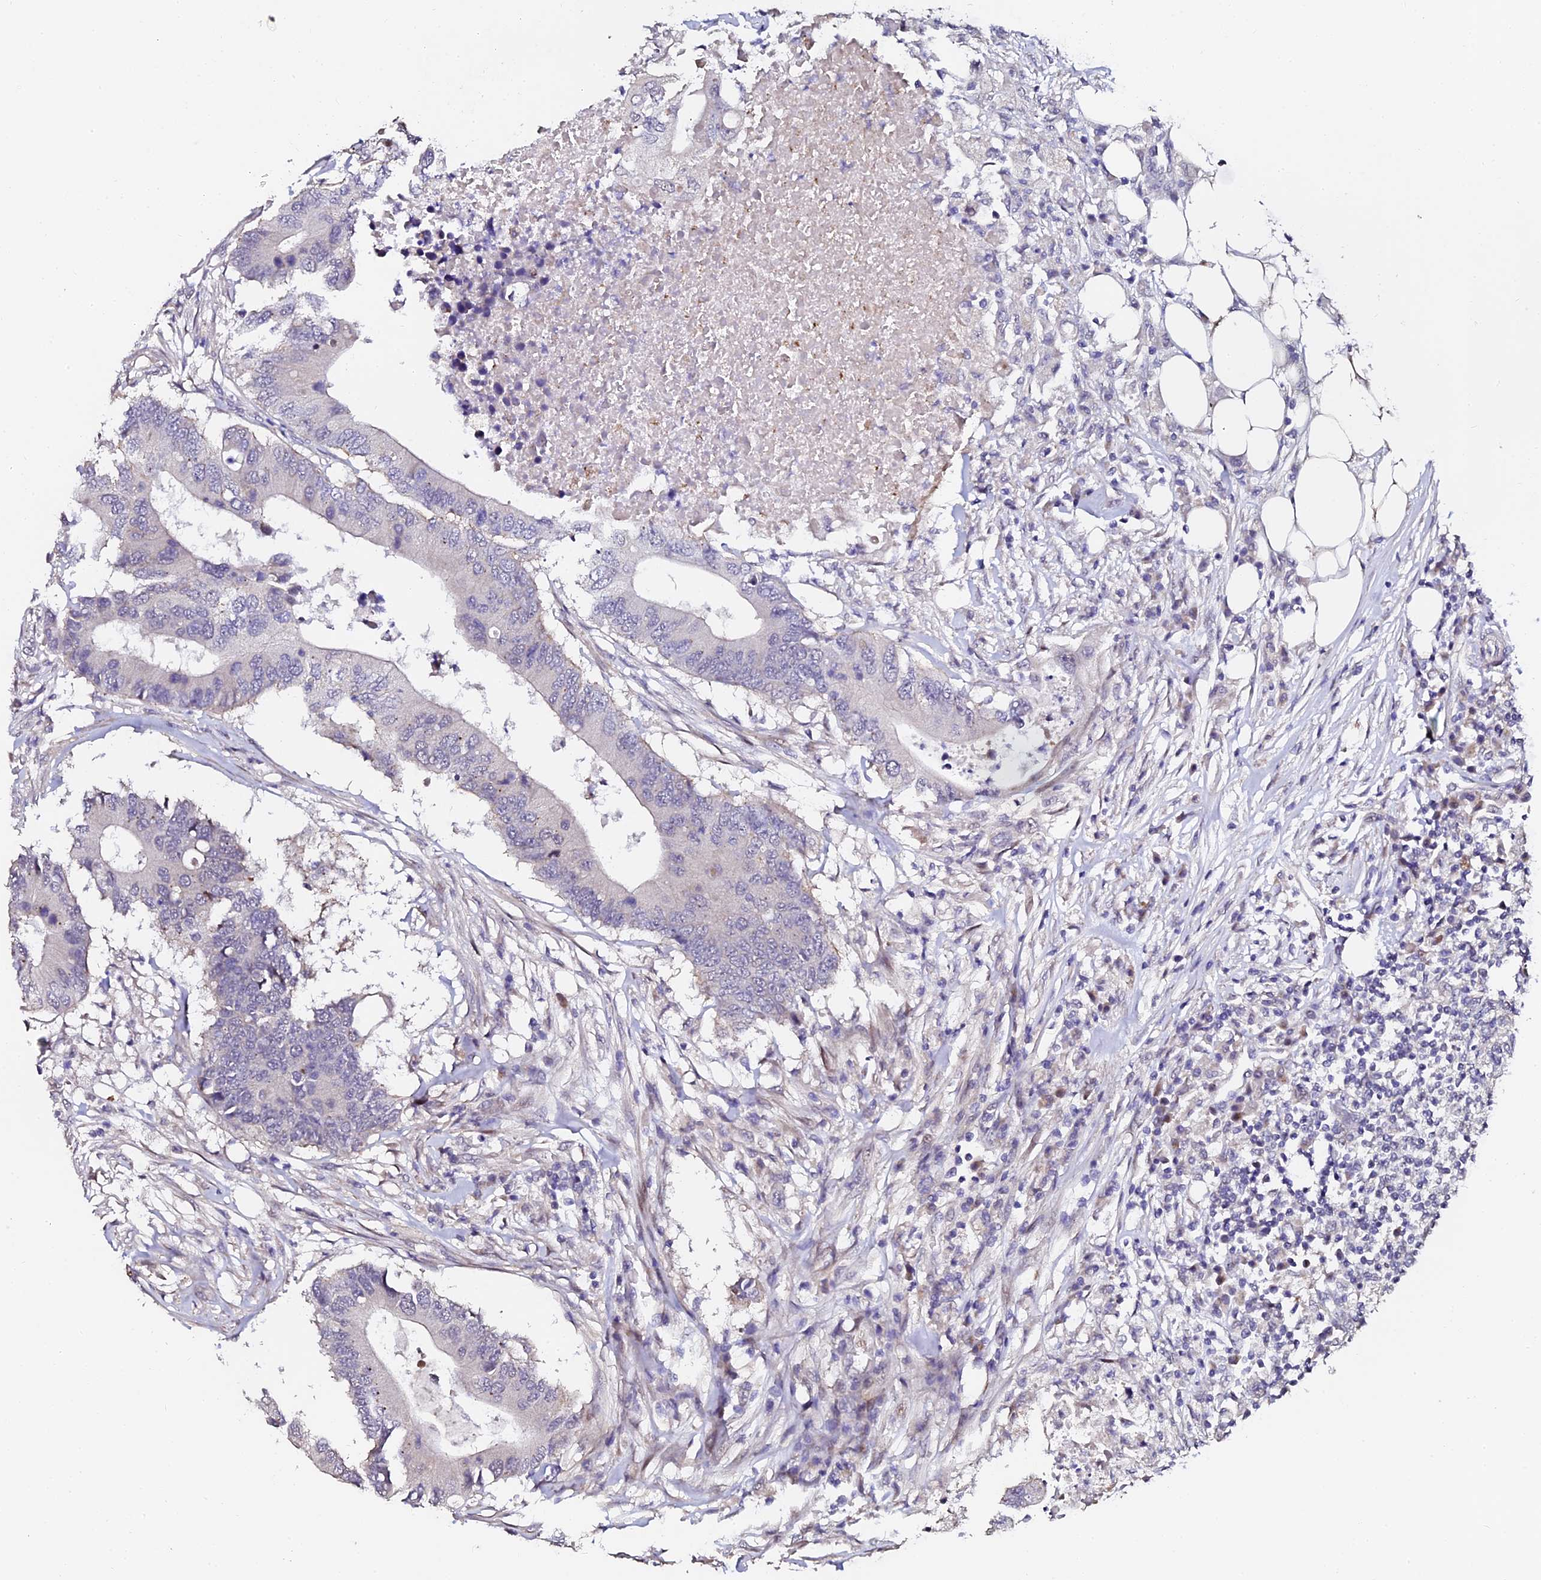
{"staining": {"intensity": "negative", "quantity": "none", "location": "none"}, "tissue": "colorectal cancer", "cell_type": "Tumor cells", "image_type": "cancer", "snomed": [{"axis": "morphology", "description": "Adenocarcinoma, NOS"}, {"axis": "topography", "description": "Colon"}], "caption": "Colorectal cancer was stained to show a protein in brown. There is no significant positivity in tumor cells.", "gene": "GPN3", "patient": {"sex": "male", "age": 71}}